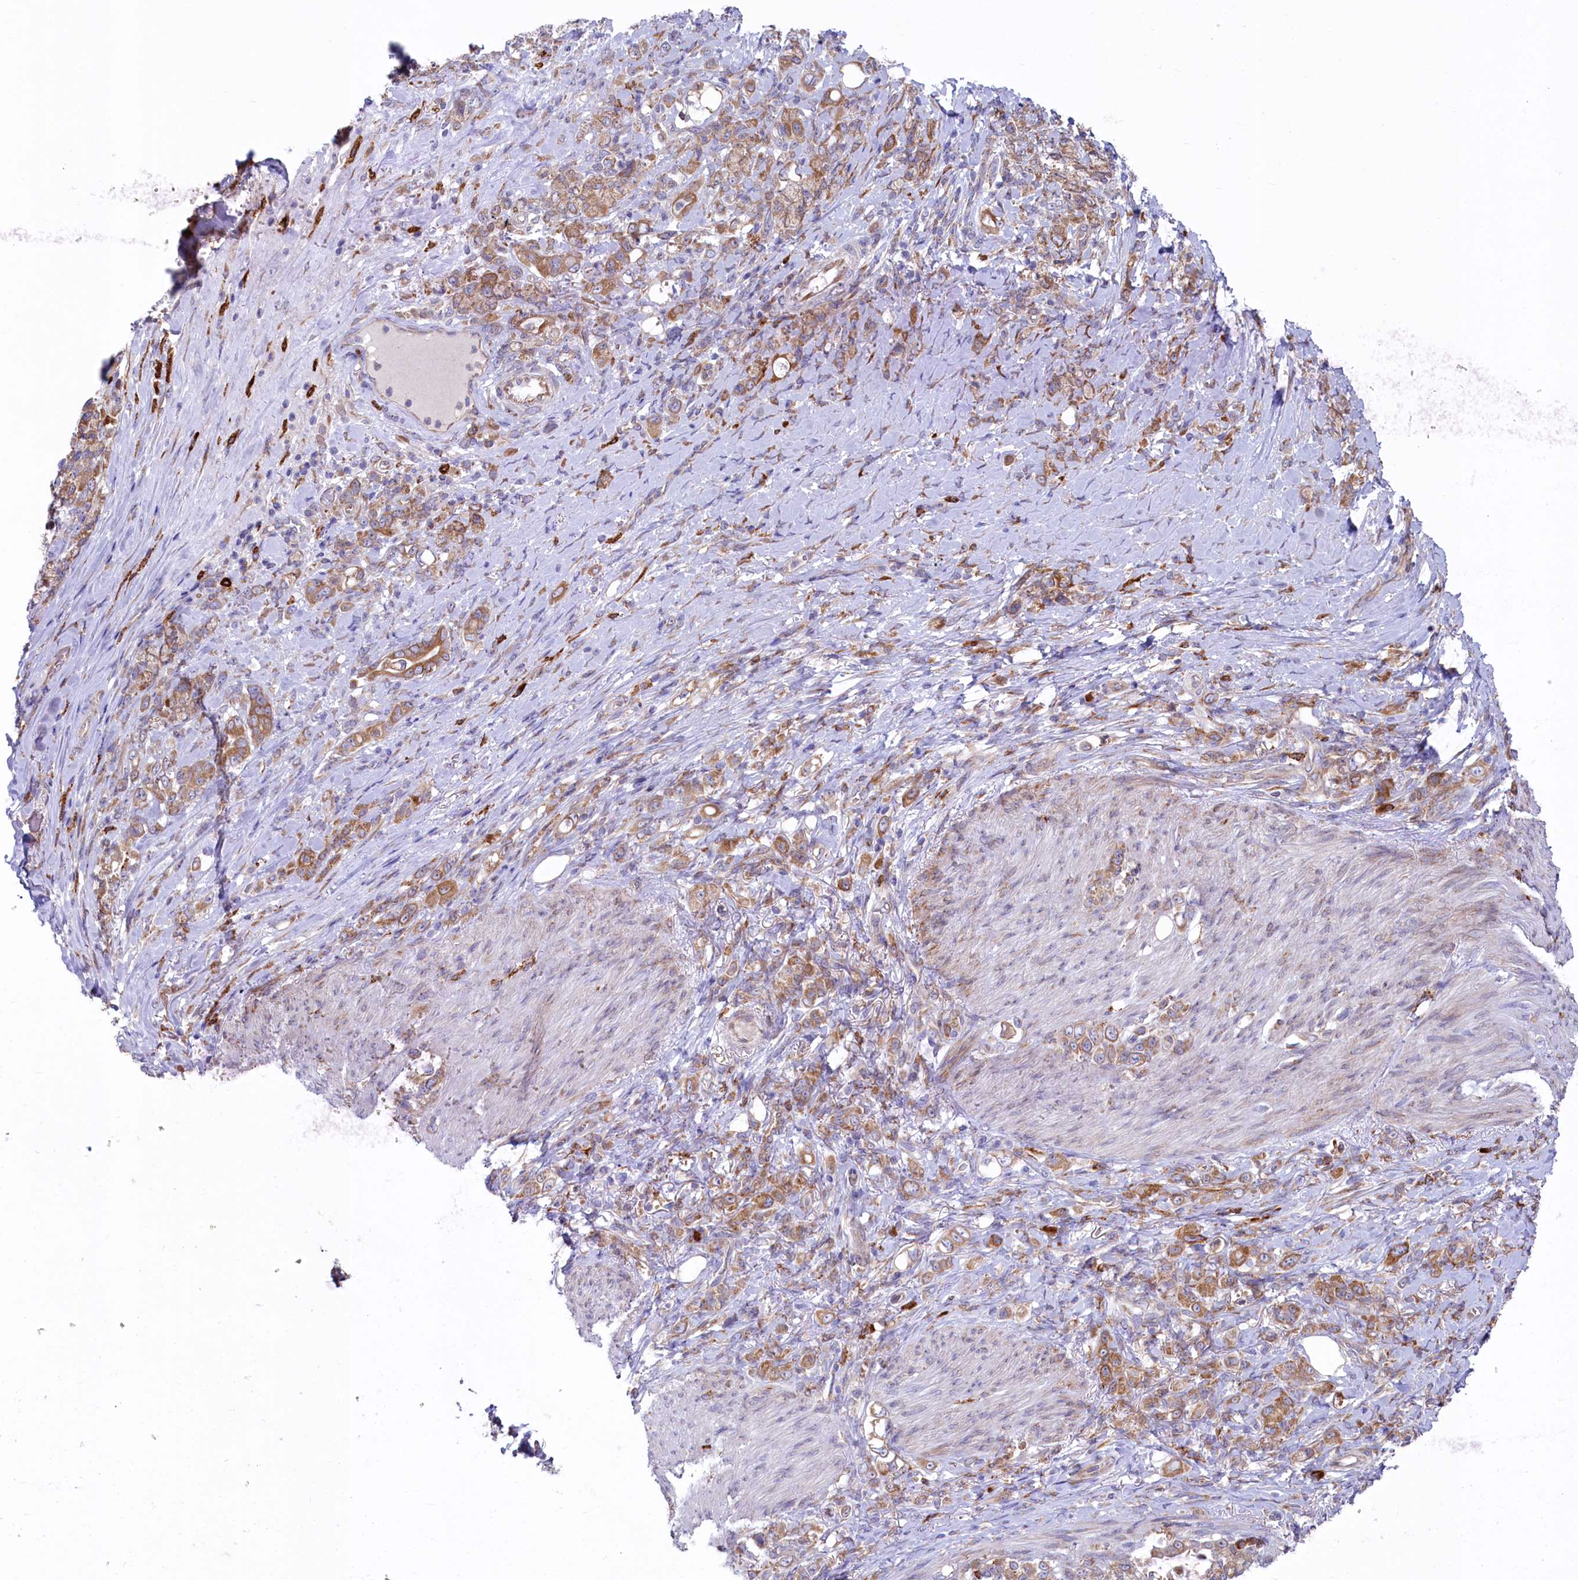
{"staining": {"intensity": "moderate", "quantity": ">75%", "location": "cytoplasmic/membranous"}, "tissue": "stomach cancer", "cell_type": "Tumor cells", "image_type": "cancer", "snomed": [{"axis": "morphology", "description": "Adenocarcinoma, NOS"}, {"axis": "topography", "description": "Stomach"}], "caption": "Immunohistochemistry micrograph of neoplastic tissue: human stomach cancer (adenocarcinoma) stained using immunohistochemistry reveals medium levels of moderate protein expression localized specifically in the cytoplasmic/membranous of tumor cells, appearing as a cytoplasmic/membranous brown color.", "gene": "CHID1", "patient": {"sex": "female", "age": 79}}